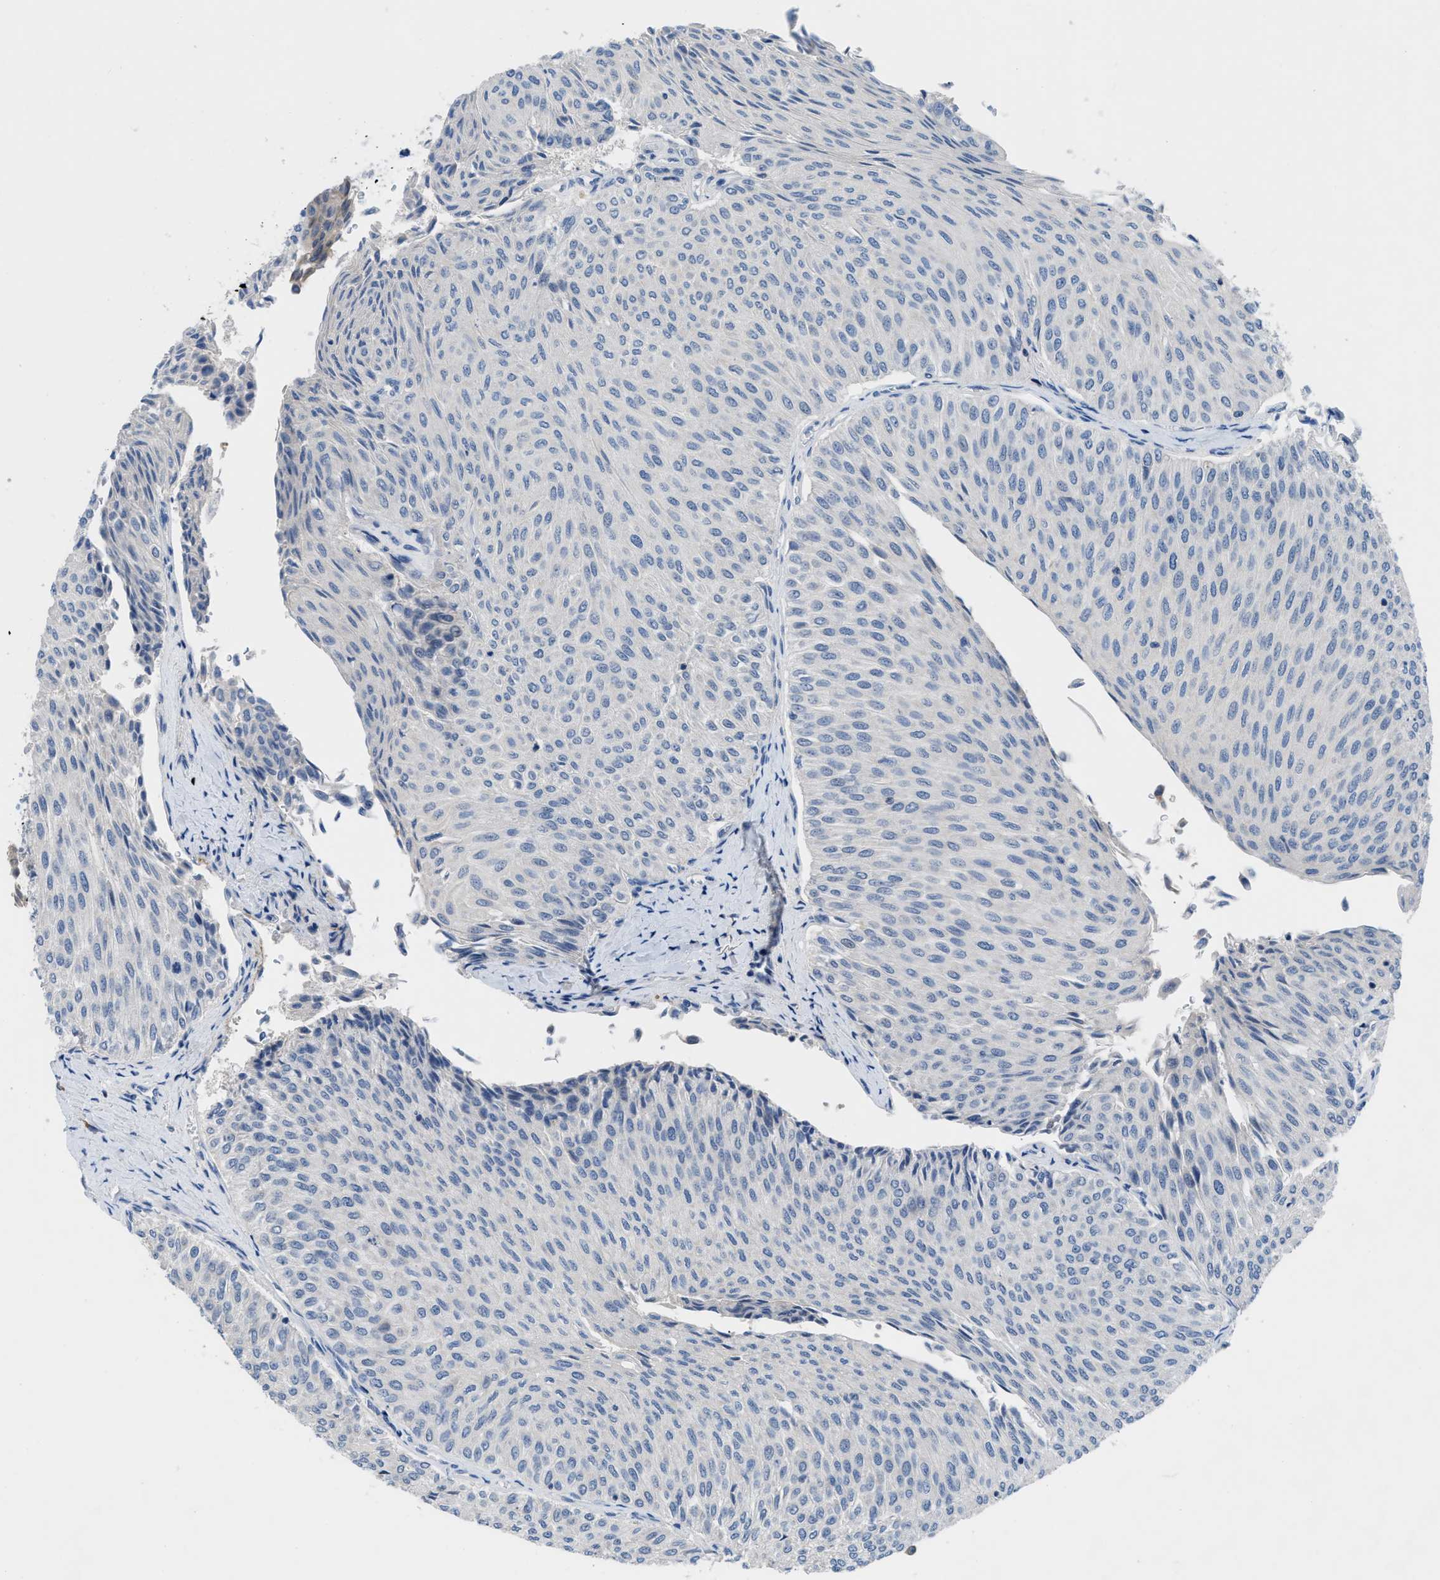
{"staining": {"intensity": "negative", "quantity": "none", "location": "none"}, "tissue": "urothelial cancer", "cell_type": "Tumor cells", "image_type": "cancer", "snomed": [{"axis": "morphology", "description": "Urothelial carcinoma, Low grade"}, {"axis": "topography", "description": "Urinary bladder"}], "caption": "Protein analysis of low-grade urothelial carcinoma exhibits no significant staining in tumor cells. (IHC, brightfield microscopy, high magnification).", "gene": "OR9K2", "patient": {"sex": "male", "age": 78}}